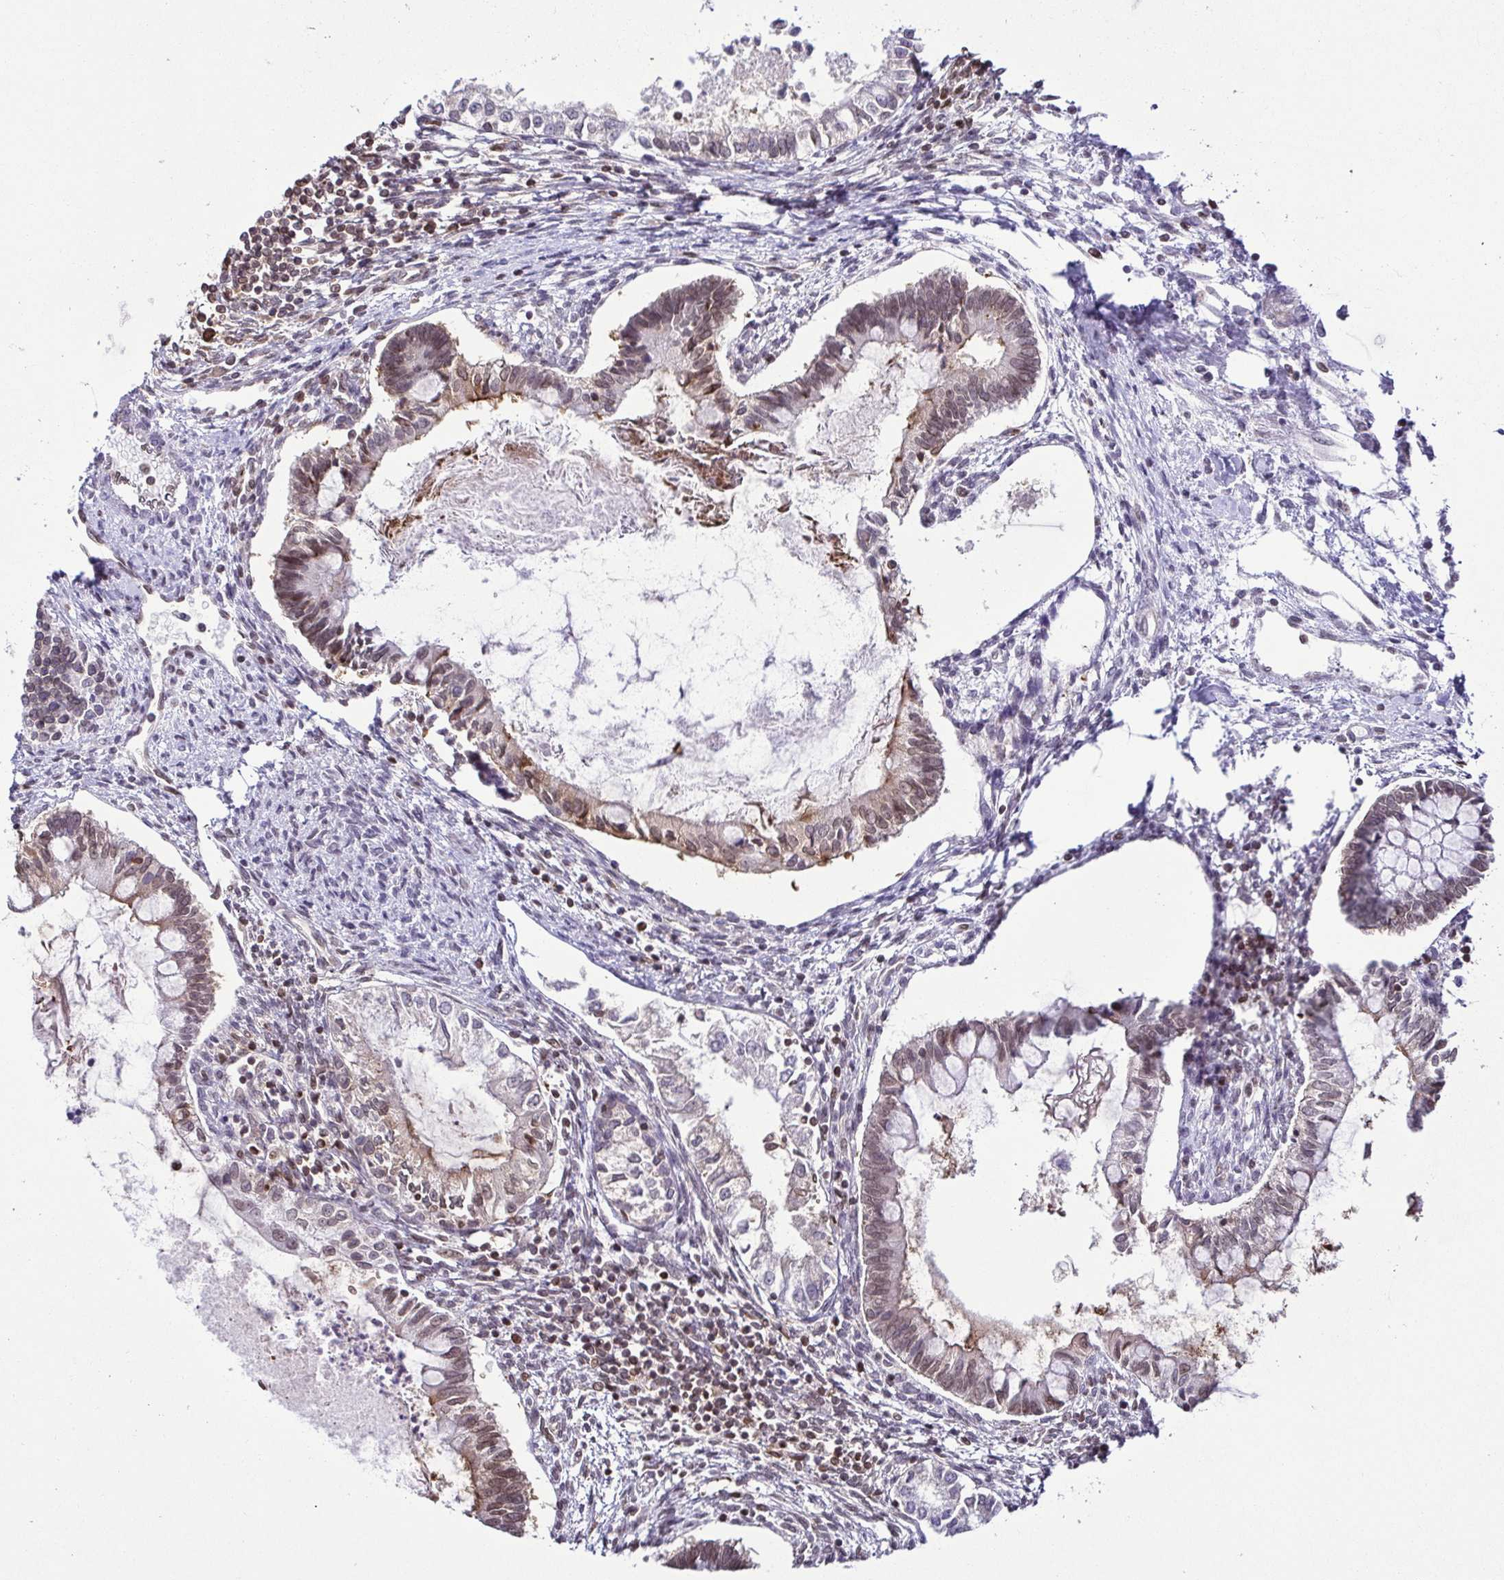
{"staining": {"intensity": "weak", "quantity": "25%-75%", "location": "nuclear"}, "tissue": "testis cancer", "cell_type": "Tumor cells", "image_type": "cancer", "snomed": [{"axis": "morphology", "description": "Carcinoma, Embryonal, NOS"}, {"axis": "topography", "description": "Testis"}], "caption": "This is an image of IHC staining of testis embryonal carcinoma, which shows weak positivity in the nuclear of tumor cells.", "gene": "PSMB9", "patient": {"sex": "male", "age": 37}}